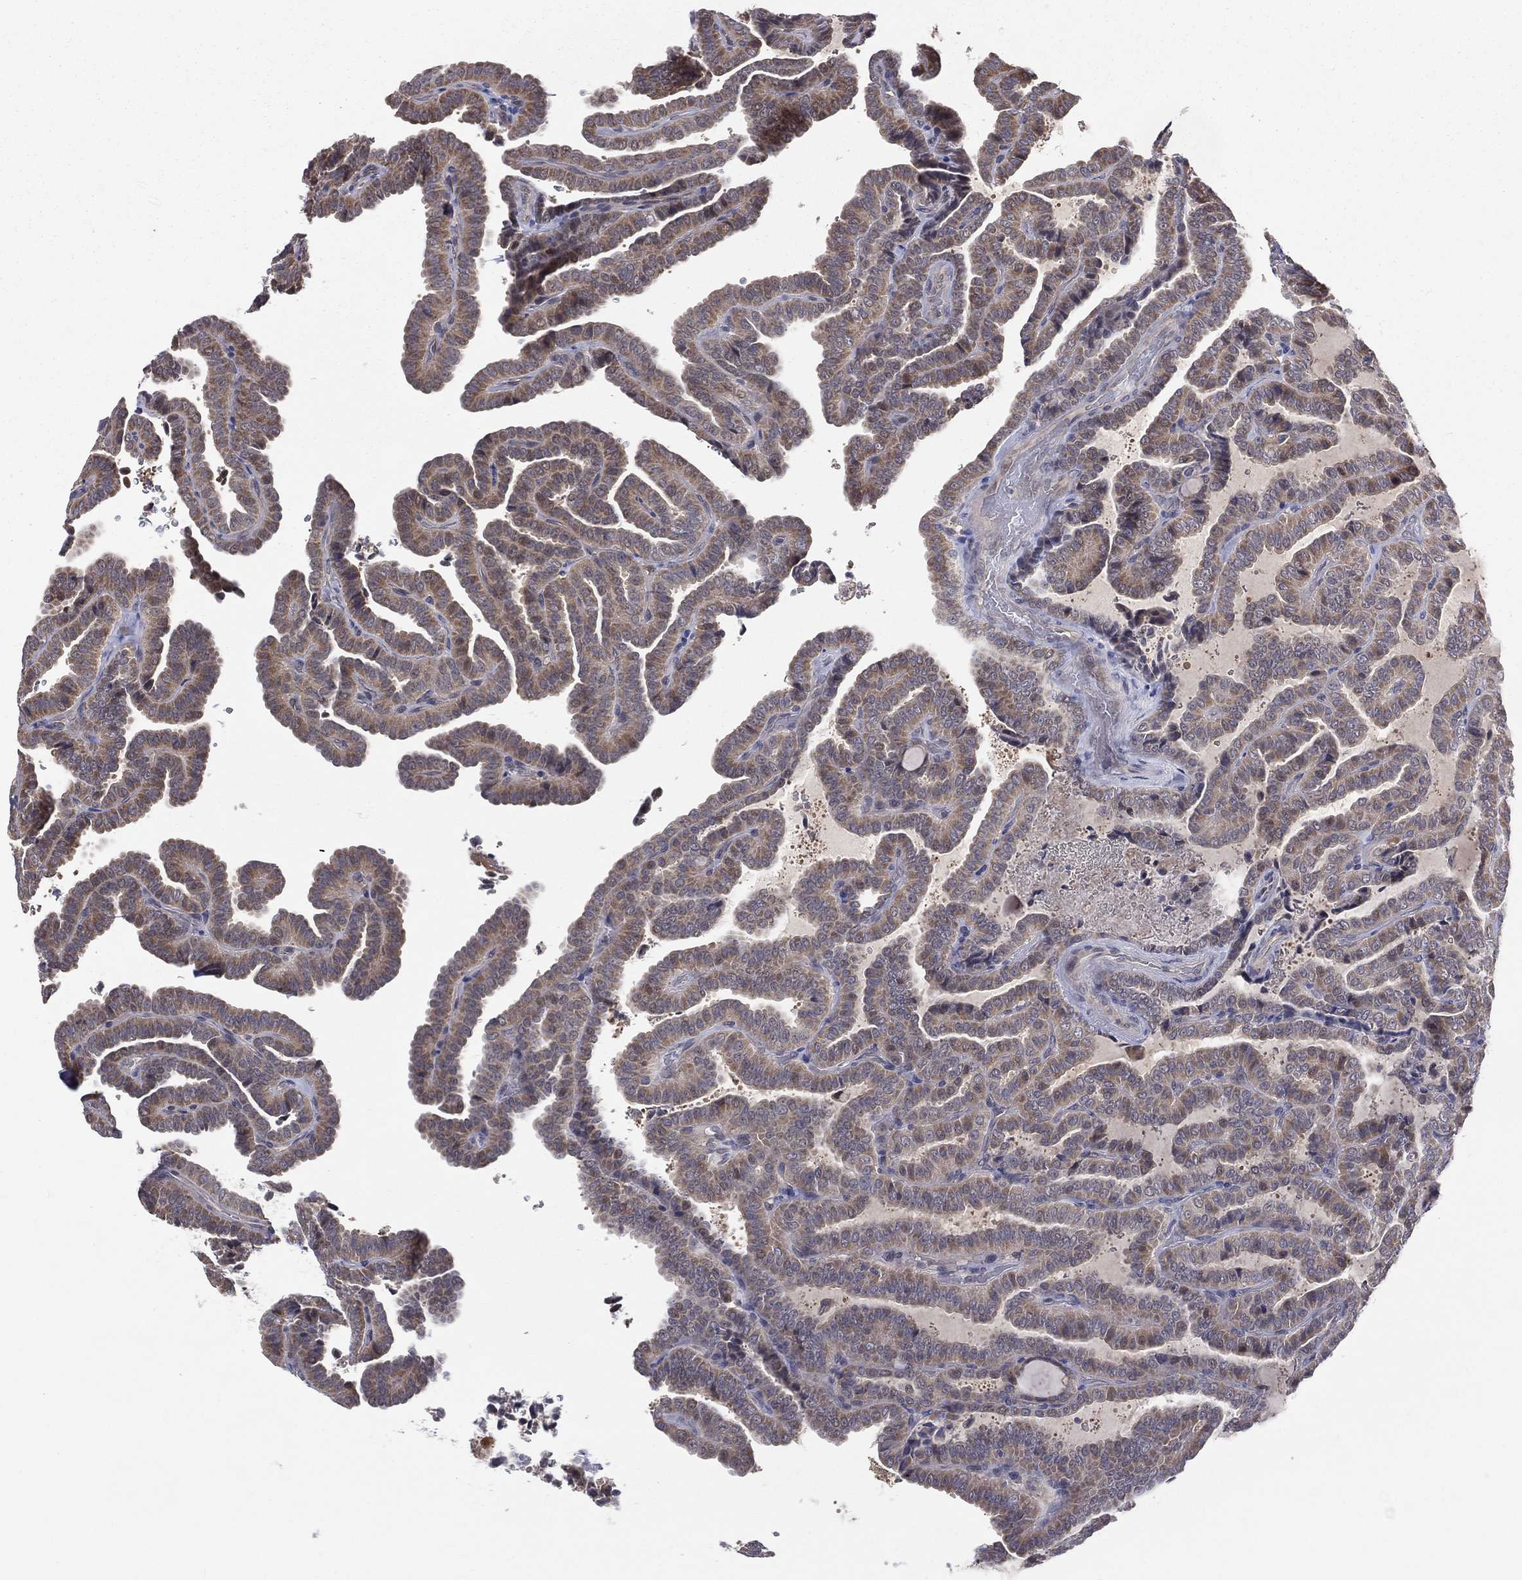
{"staining": {"intensity": "weak", "quantity": ">75%", "location": "cytoplasmic/membranous"}, "tissue": "thyroid cancer", "cell_type": "Tumor cells", "image_type": "cancer", "snomed": [{"axis": "morphology", "description": "Papillary adenocarcinoma, NOS"}, {"axis": "topography", "description": "Thyroid gland"}], "caption": "Immunohistochemical staining of human thyroid papillary adenocarcinoma demonstrates low levels of weak cytoplasmic/membranous protein positivity in about >75% of tumor cells.", "gene": "DLG4", "patient": {"sex": "female", "age": 39}}